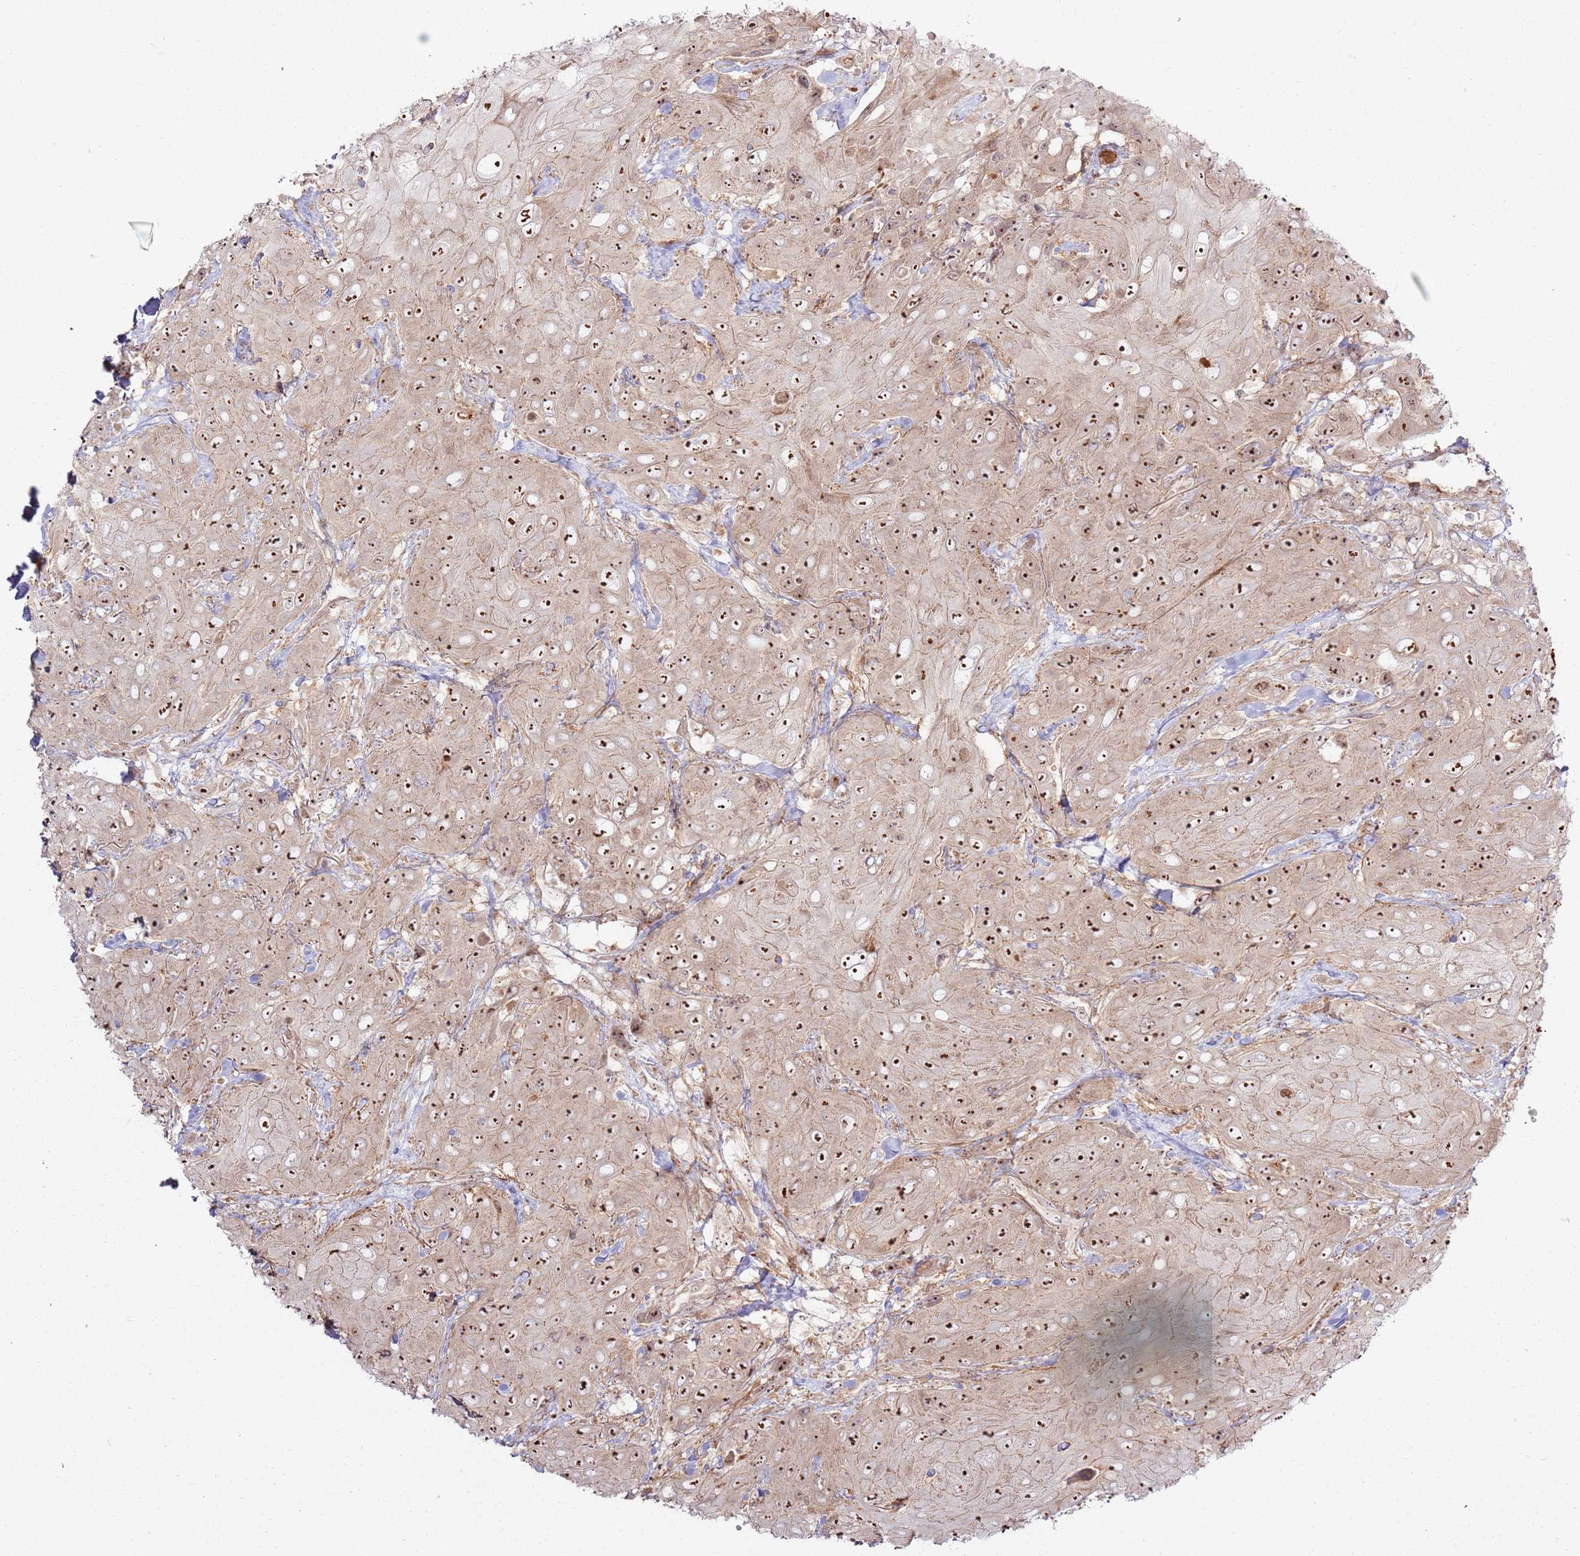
{"staining": {"intensity": "moderate", "quantity": ">75%", "location": "nuclear"}, "tissue": "head and neck cancer", "cell_type": "Tumor cells", "image_type": "cancer", "snomed": [{"axis": "morphology", "description": "Squamous cell carcinoma, NOS"}, {"axis": "topography", "description": "Head-Neck"}], "caption": "Human head and neck cancer (squamous cell carcinoma) stained with a protein marker reveals moderate staining in tumor cells.", "gene": "CNPY1", "patient": {"sex": "male", "age": 81}}